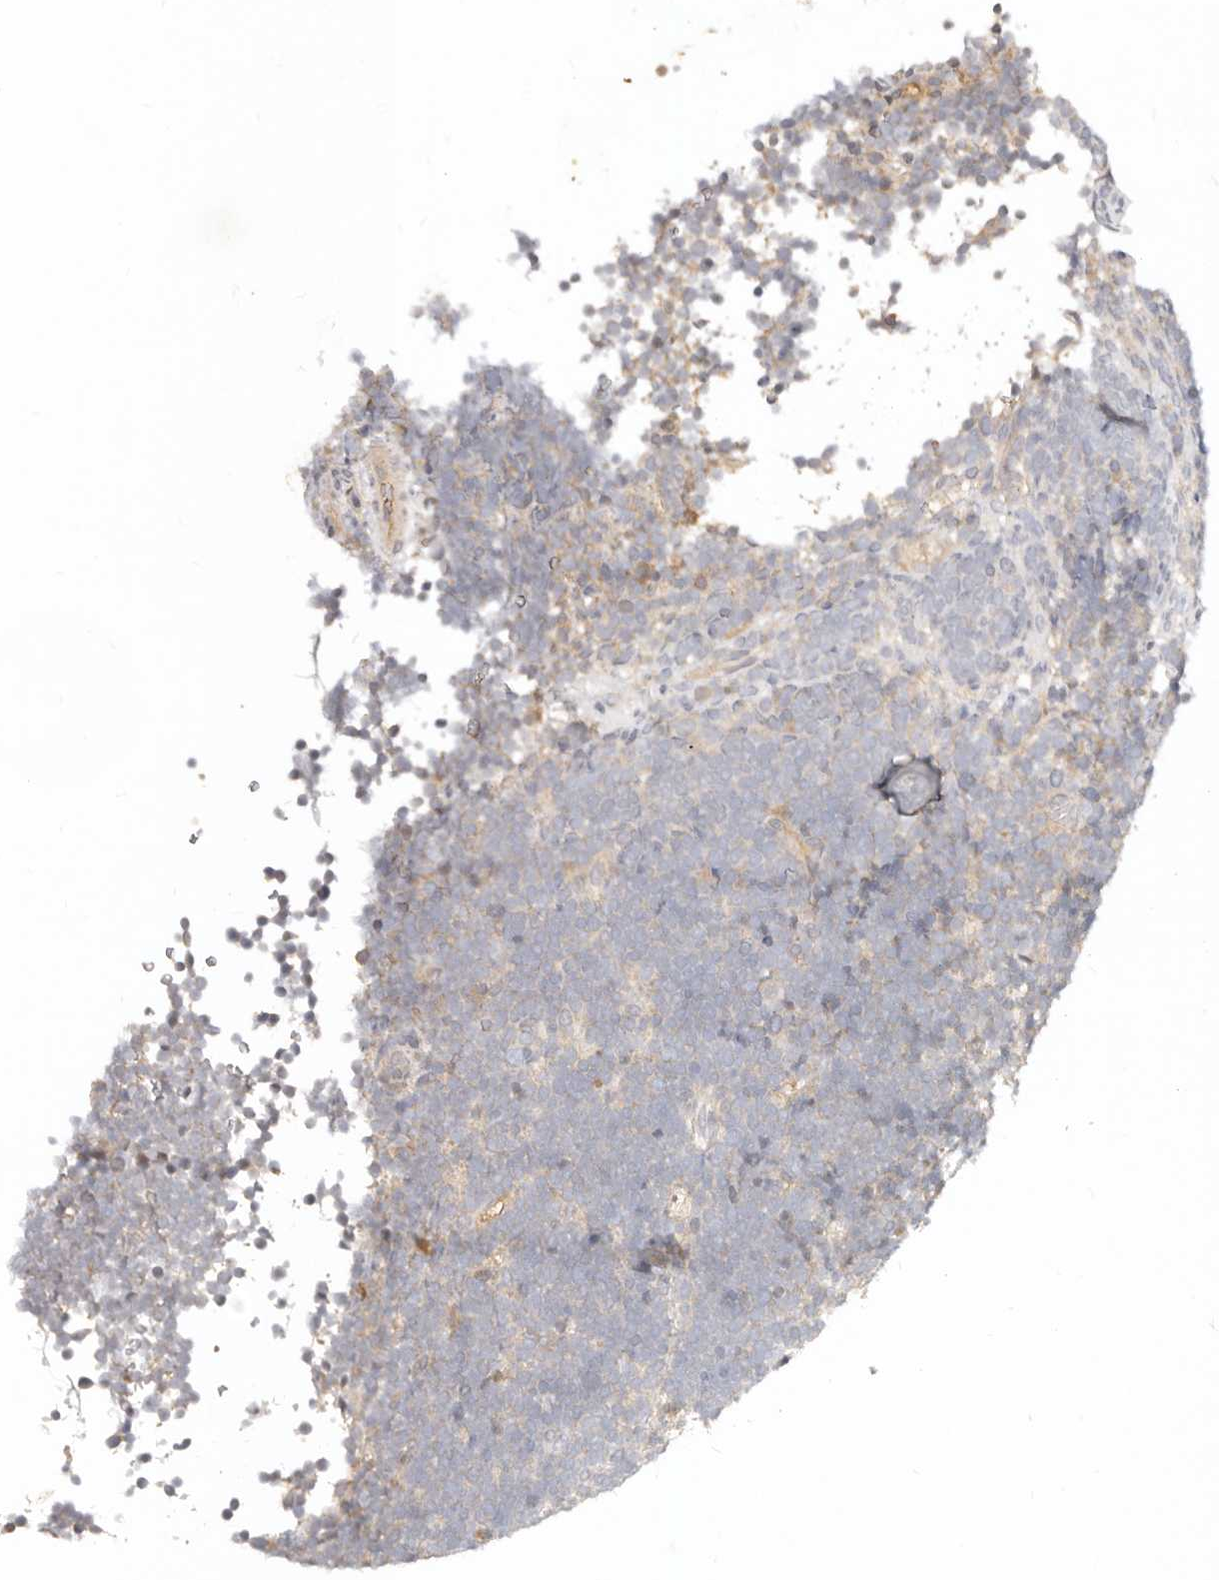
{"staining": {"intensity": "negative", "quantity": "none", "location": "none"}, "tissue": "lymphoma", "cell_type": "Tumor cells", "image_type": "cancer", "snomed": [{"axis": "morphology", "description": "Malignant lymphoma, non-Hodgkin's type, High grade"}, {"axis": "topography", "description": "Lymph node"}], "caption": "Immunohistochemical staining of high-grade malignant lymphoma, non-Hodgkin's type reveals no significant staining in tumor cells.", "gene": "USP49", "patient": {"sex": "male", "age": 13}}